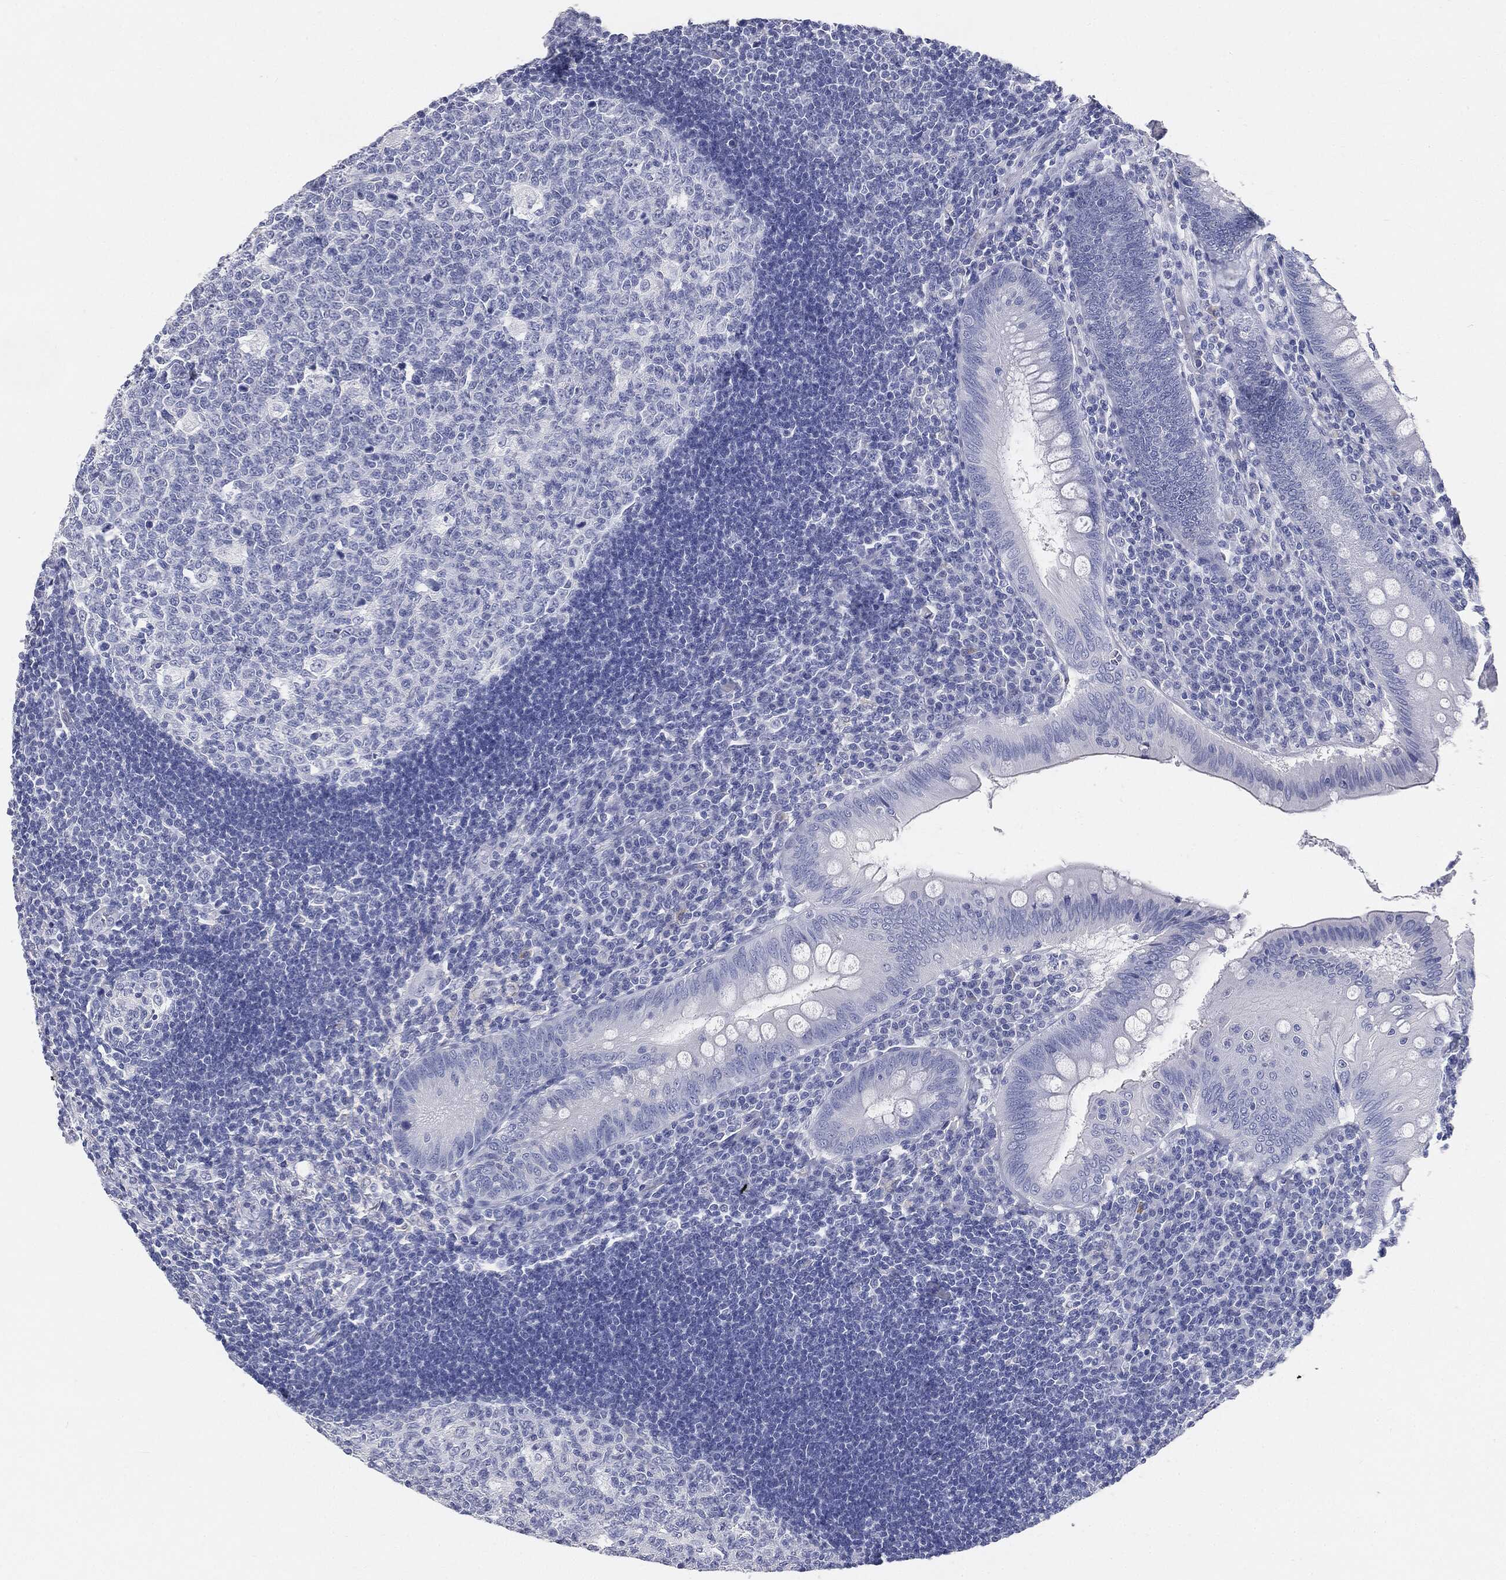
{"staining": {"intensity": "negative", "quantity": "none", "location": "none"}, "tissue": "appendix", "cell_type": "Glandular cells", "image_type": "normal", "snomed": [{"axis": "morphology", "description": "Normal tissue, NOS"}, {"axis": "morphology", "description": "Inflammation, NOS"}, {"axis": "topography", "description": "Appendix"}], "caption": "A high-resolution photomicrograph shows immunohistochemistry staining of unremarkable appendix, which reveals no significant staining in glandular cells. (DAB immunohistochemistry (IHC) visualized using brightfield microscopy, high magnification).", "gene": "CUZD1", "patient": {"sex": "male", "age": 16}}